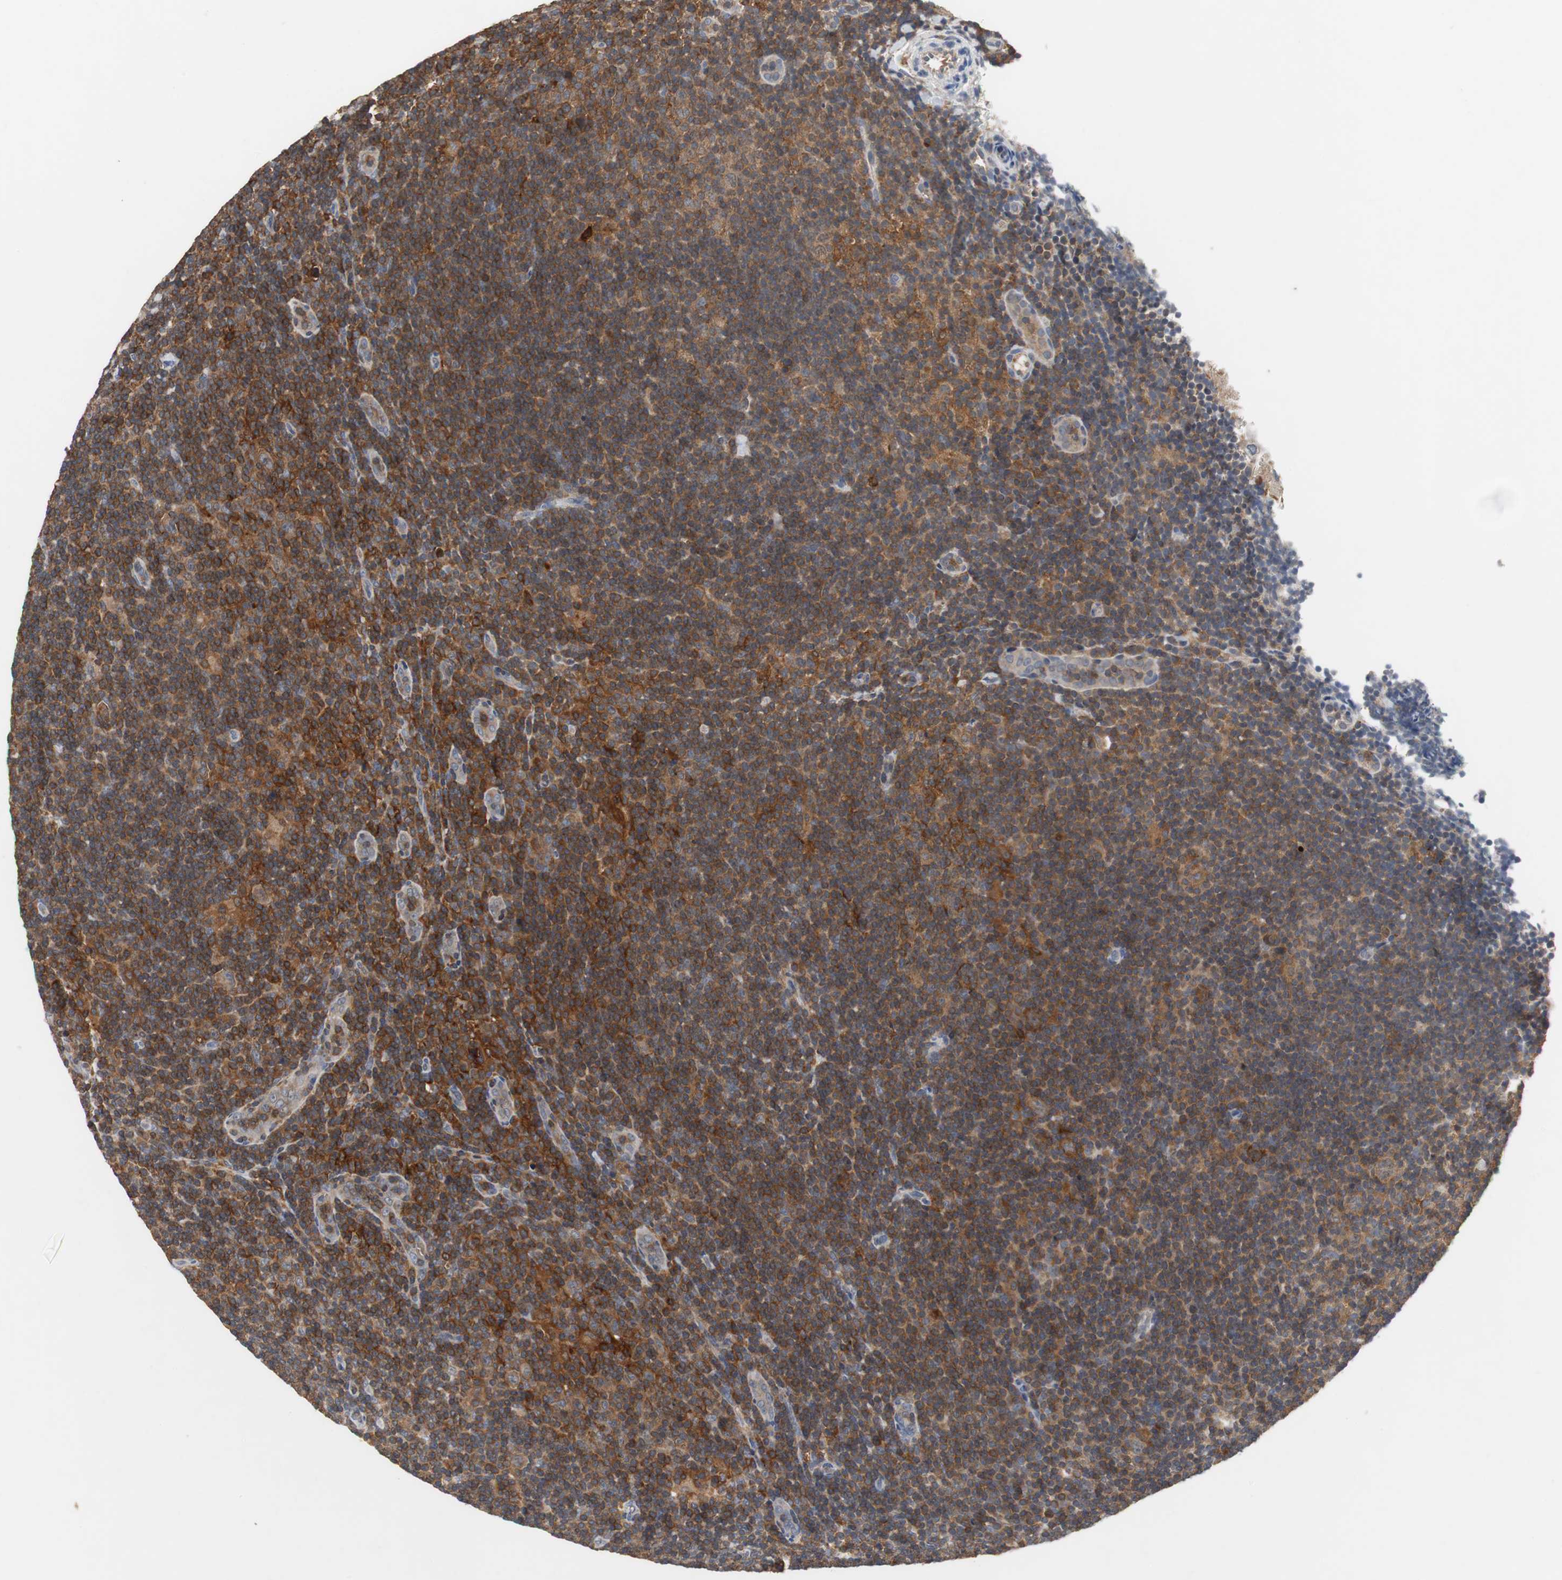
{"staining": {"intensity": "strong", "quantity": ">75%", "location": "cytoplasmic/membranous"}, "tissue": "lymphoma", "cell_type": "Tumor cells", "image_type": "cancer", "snomed": [{"axis": "morphology", "description": "Hodgkin's disease, NOS"}, {"axis": "topography", "description": "Lymph node"}], "caption": "Immunohistochemical staining of Hodgkin's disease demonstrates high levels of strong cytoplasmic/membranous protein staining in about >75% of tumor cells. (brown staining indicates protein expression, while blue staining denotes nuclei).", "gene": "CALB2", "patient": {"sex": "female", "age": 57}}